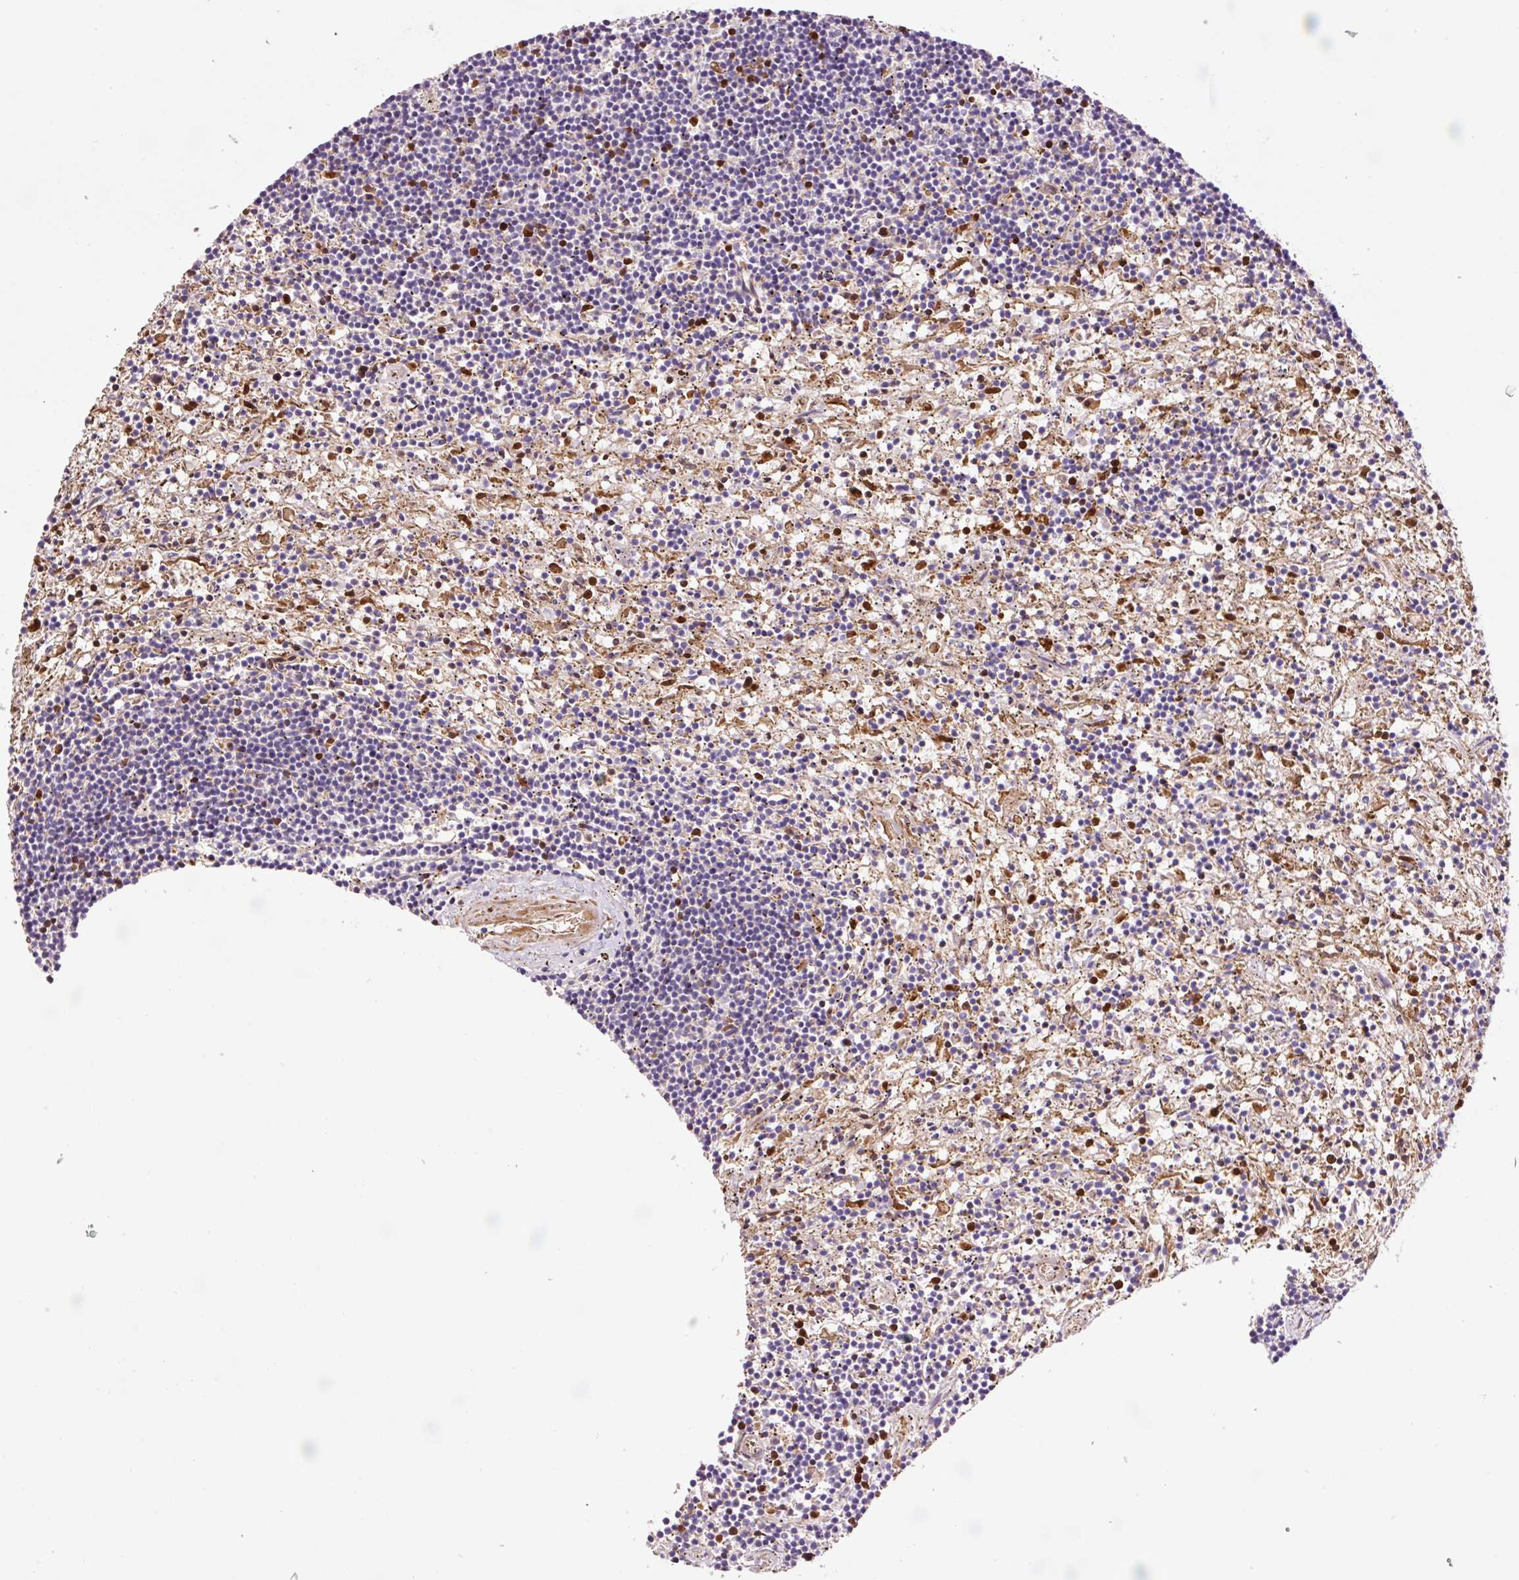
{"staining": {"intensity": "negative", "quantity": "none", "location": "none"}, "tissue": "lymphoma", "cell_type": "Tumor cells", "image_type": "cancer", "snomed": [{"axis": "morphology", "description": "Malignant lymphoma, non-Hodgkin's type, Low grade"}, {"axis": "topography", "description": "Spleen"}], "caption": "Micrograph shows no significant protein expression in tumor cells of lymphoma.", "gene": "TMEM235", "patient": {"sex": "male", "age": 76}}